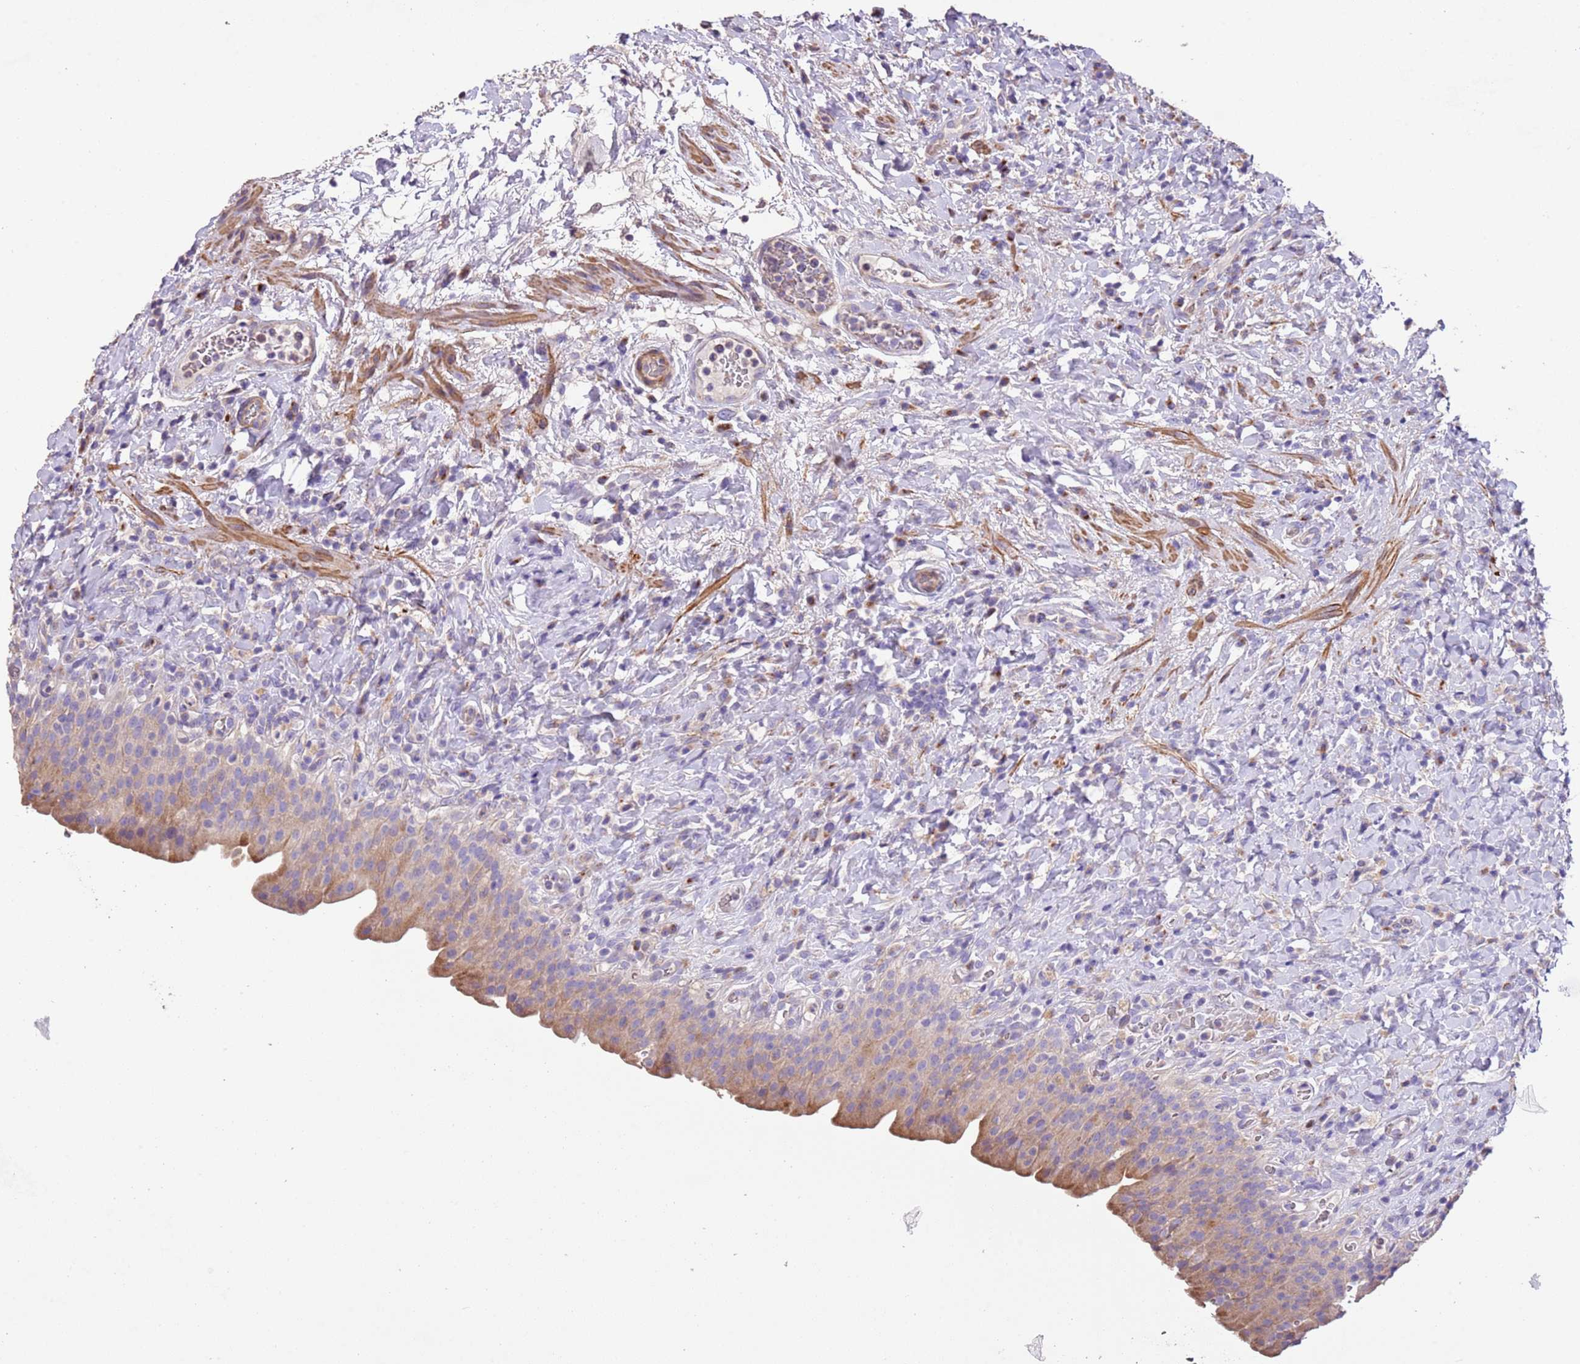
{"staining": {"intensity": "moderate", "quantity": "25%-75%", "location": "cytoplasmic/membranous"}, "tissue": "urinary bladder", "cell_type": "Urothelial cells", "image_type": "normal", "snomed": [{"axis": "morphology", "description": "Normal tissue, NOS"}, {"axis": "morphology", "description": "Inflammation, NOS"}, {"axis": "topography", "description": "Urinary bladder"}], "caption": "Immunohistochemistry (IHC) (DAB (3,3'-diaminobenzidine)) staining of benign urinary bladder exhibits moderate cytoplasmic/membranous protein positivity in approximately 25%-75% of urothelial cells. (IHC, brightfield microscopy, high magnification).", "gene": "PIGA", "patient": {"sex": "male", "age": 64}}